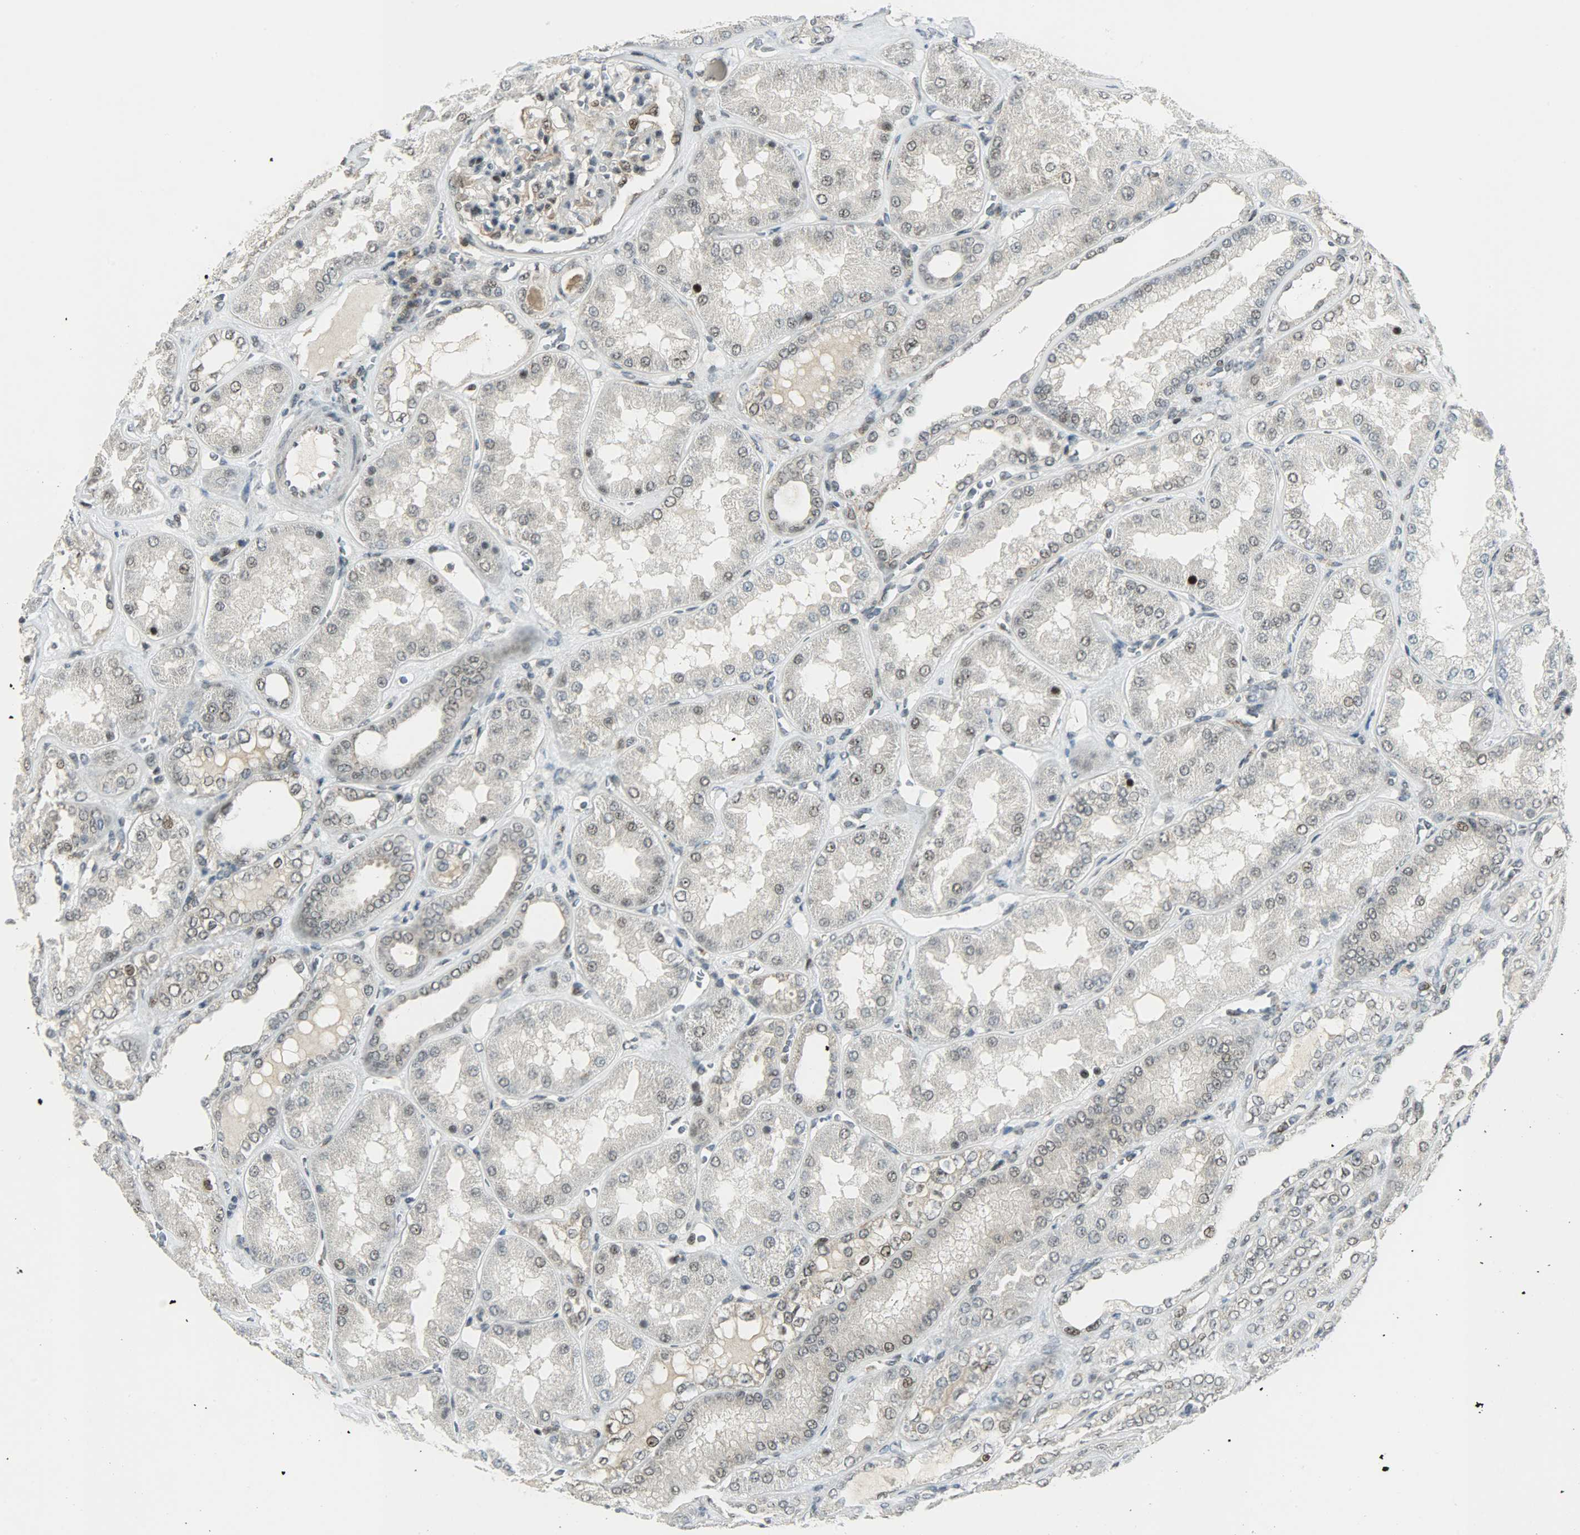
{"staining": {"intensity": "moderate", "quantity": "<25%", "location": "cytoplasmic/membranous,nuclear"}, "tissue": "kidney", "cell_type": "Cells in glomeruli", "image_type": "normal", "snomed": [{"axis": "morphology", "description": "Normal tissue, NOS"}, {"axis": "topography", "description": "Kidney"}], "caption": "Immunohistochemical staining of normal kidney demonstrates low levels of moderate cytoplasmic/membranous,nuclear staining in about <25% of cells in glomeruli.", "gene": "IL15", "patient": {"sex": "female", "age": 56}}